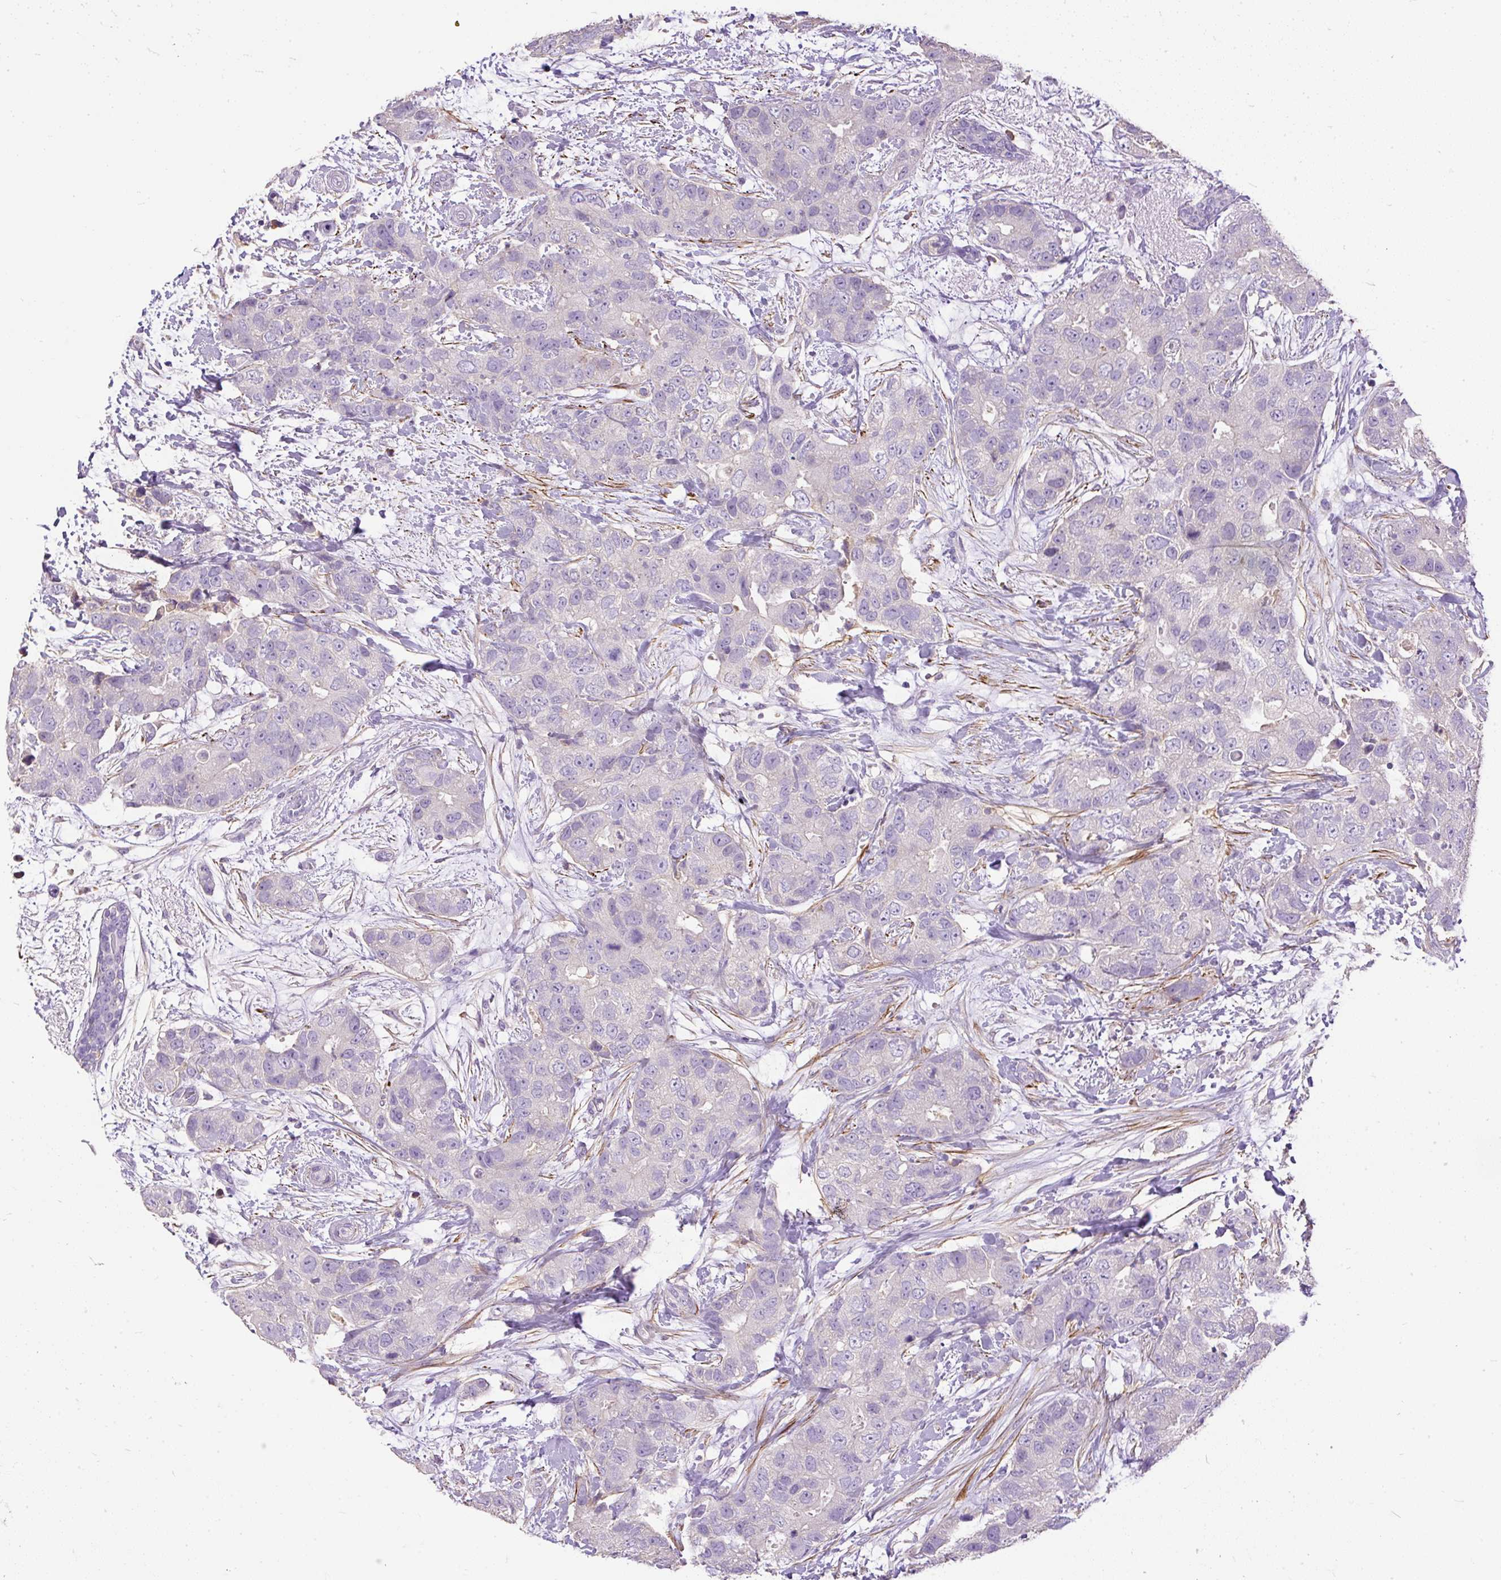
{"staining": {"intensity": "negative", "quantity": "none", "location": "none"}, "tissue": "breast cancer", "cell_type": "Tumor cells", "image_type": "cancer", "snomed": [{"axis": "morphology", "description": "Duct carcinoma"}, {"axis": "topography", "description": "Breast"}], "caption": "Immunohistochemical staining of human breast cancer reveals no significant staining in tumor cells. (Immunohistochemistry, brightfield microscopy, high magnification).", "gene": "GBX1", "patient": {"sex": "female", "age": 62}}